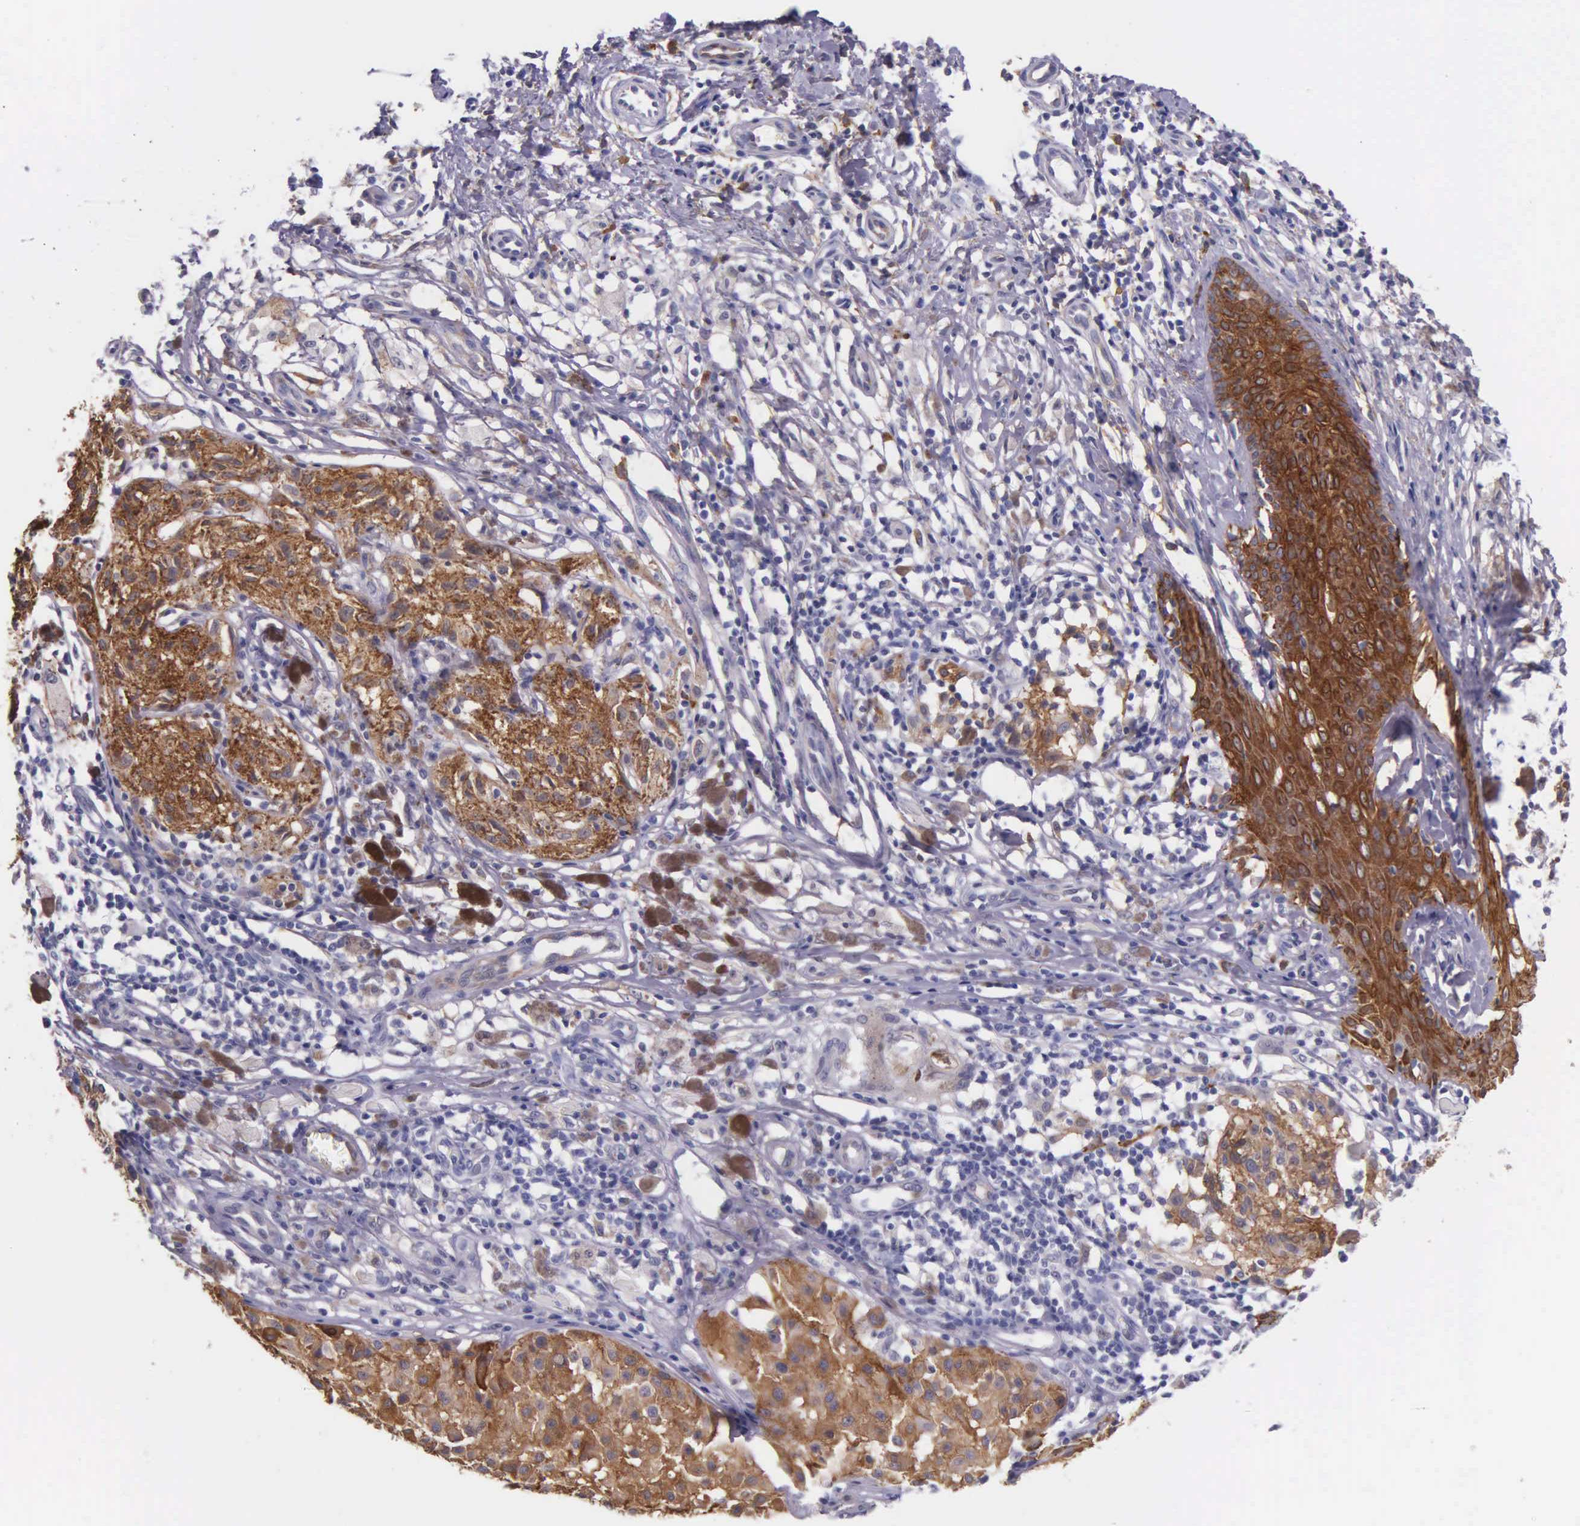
{"staining": {"intensity": "moderate", "quantity": ">75%", "location": "cytoplasmic/membranous"}, "tissue": "melanoma", "cell_type": "Tumor cells", "image_type": "cancer", "snomed": [{"axis": "morphology", "description": "Malignant melanoma, NOS"}, {"axis": "topography", "description": "Skin"}], "caption": "A medium amount of moderate cytoplasmic/membranous staining is seen in approximately >75% of tumor cells in melanoma tissue.", "gene": "AHNAK2", "patient": {"sex": "male", "age": 36}}